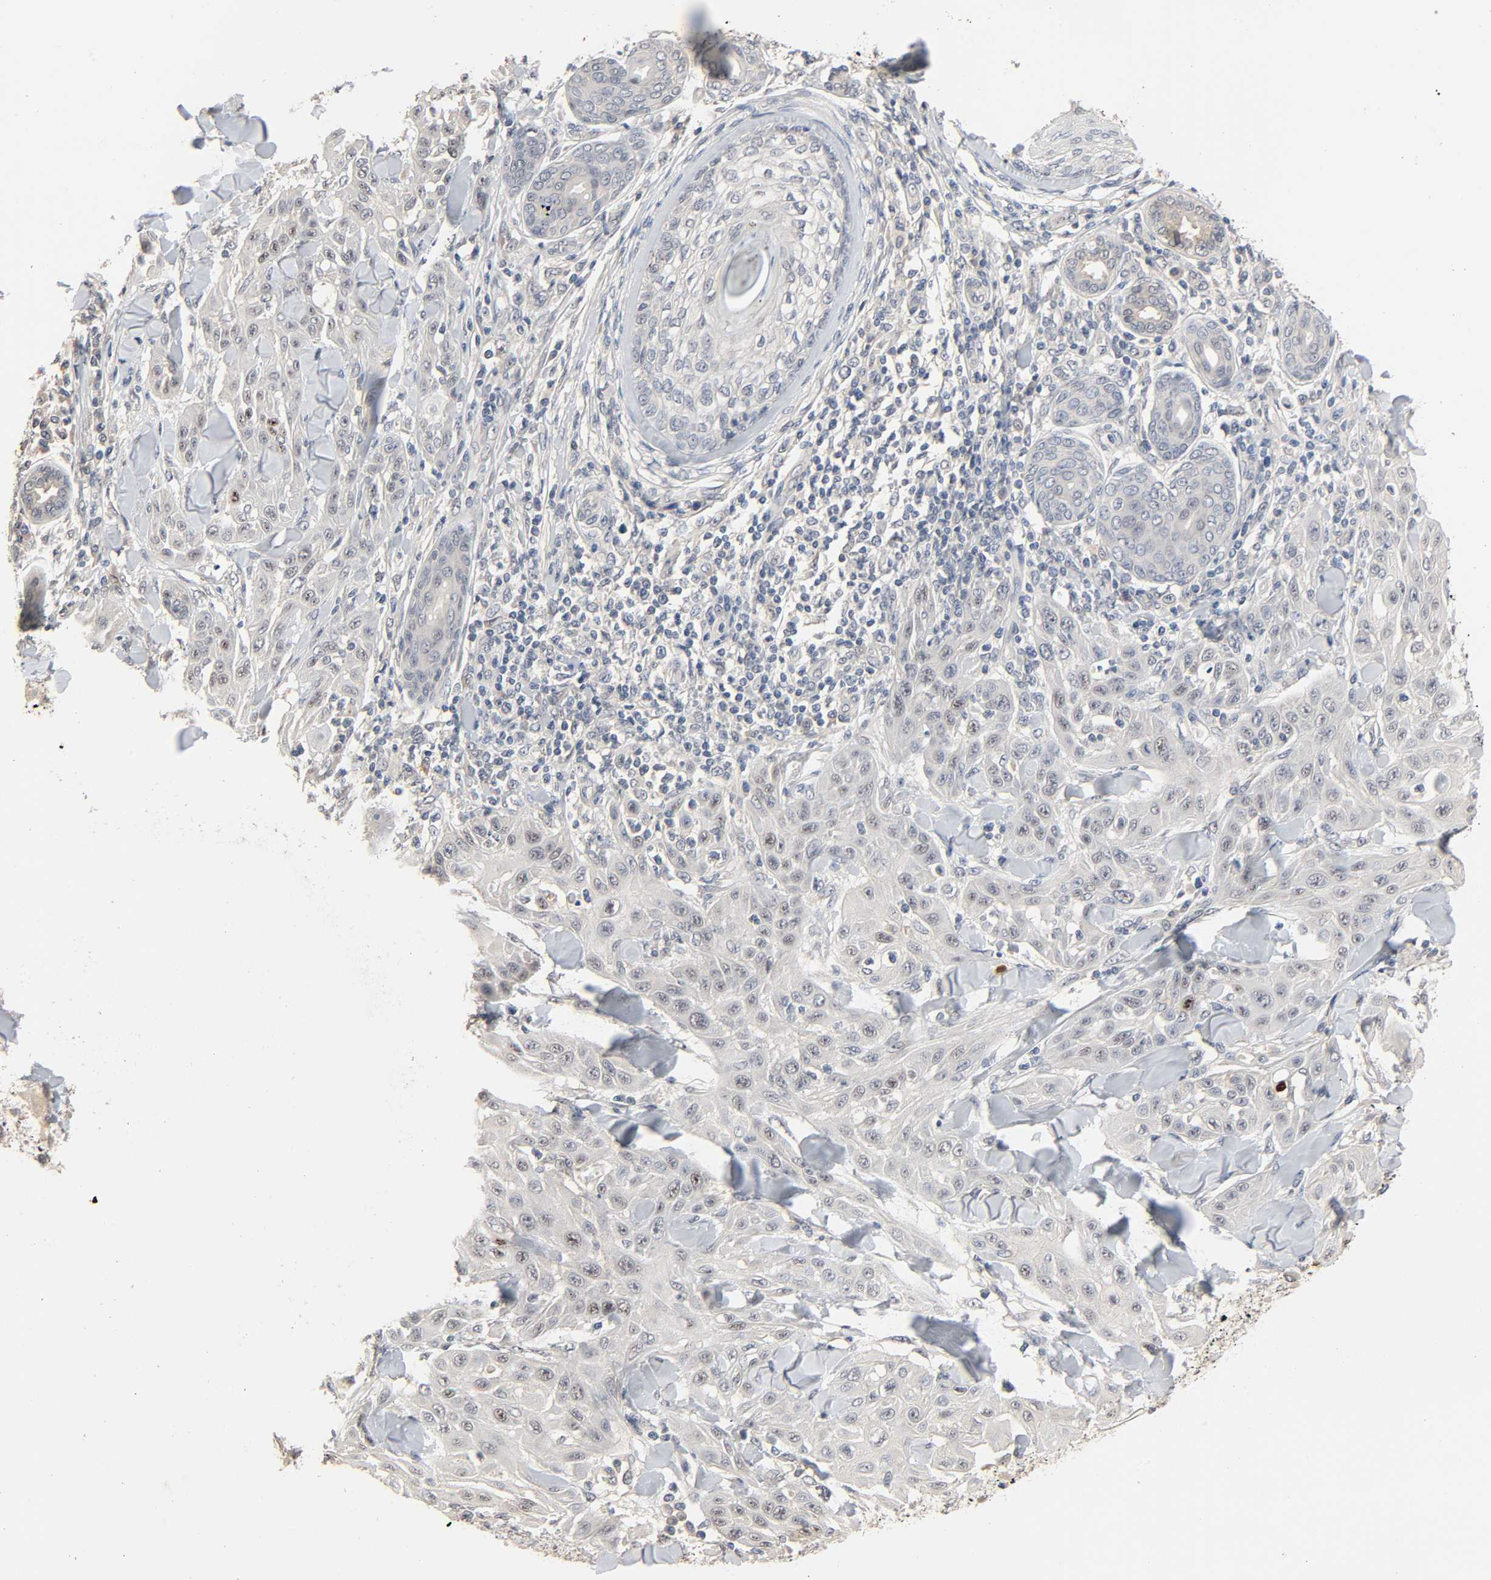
{"staining": {"intensity": "negative", "quantity": "none", "location": "none"}, "tissue": "skin cancer", "cell_type": "Tumor cells", "image_type": "cancer", "snomed": [{"axis": "morphology", "description": "Squamous cell carcinoma, NOS"}, {"axis": "topography", "description": "Skin"}], "caption": "Skin squamous cell carcinoma was stained to show a protein in brown. There is no significant positivity in tumor cells. The staining is performed using DAB (3,3'-diaminobenzidine) brown chromogen with nuclei counter-stained in using hematoxylin.", "gene": "MAGEA8", "patient": {"sex": "male", "age": 24}}